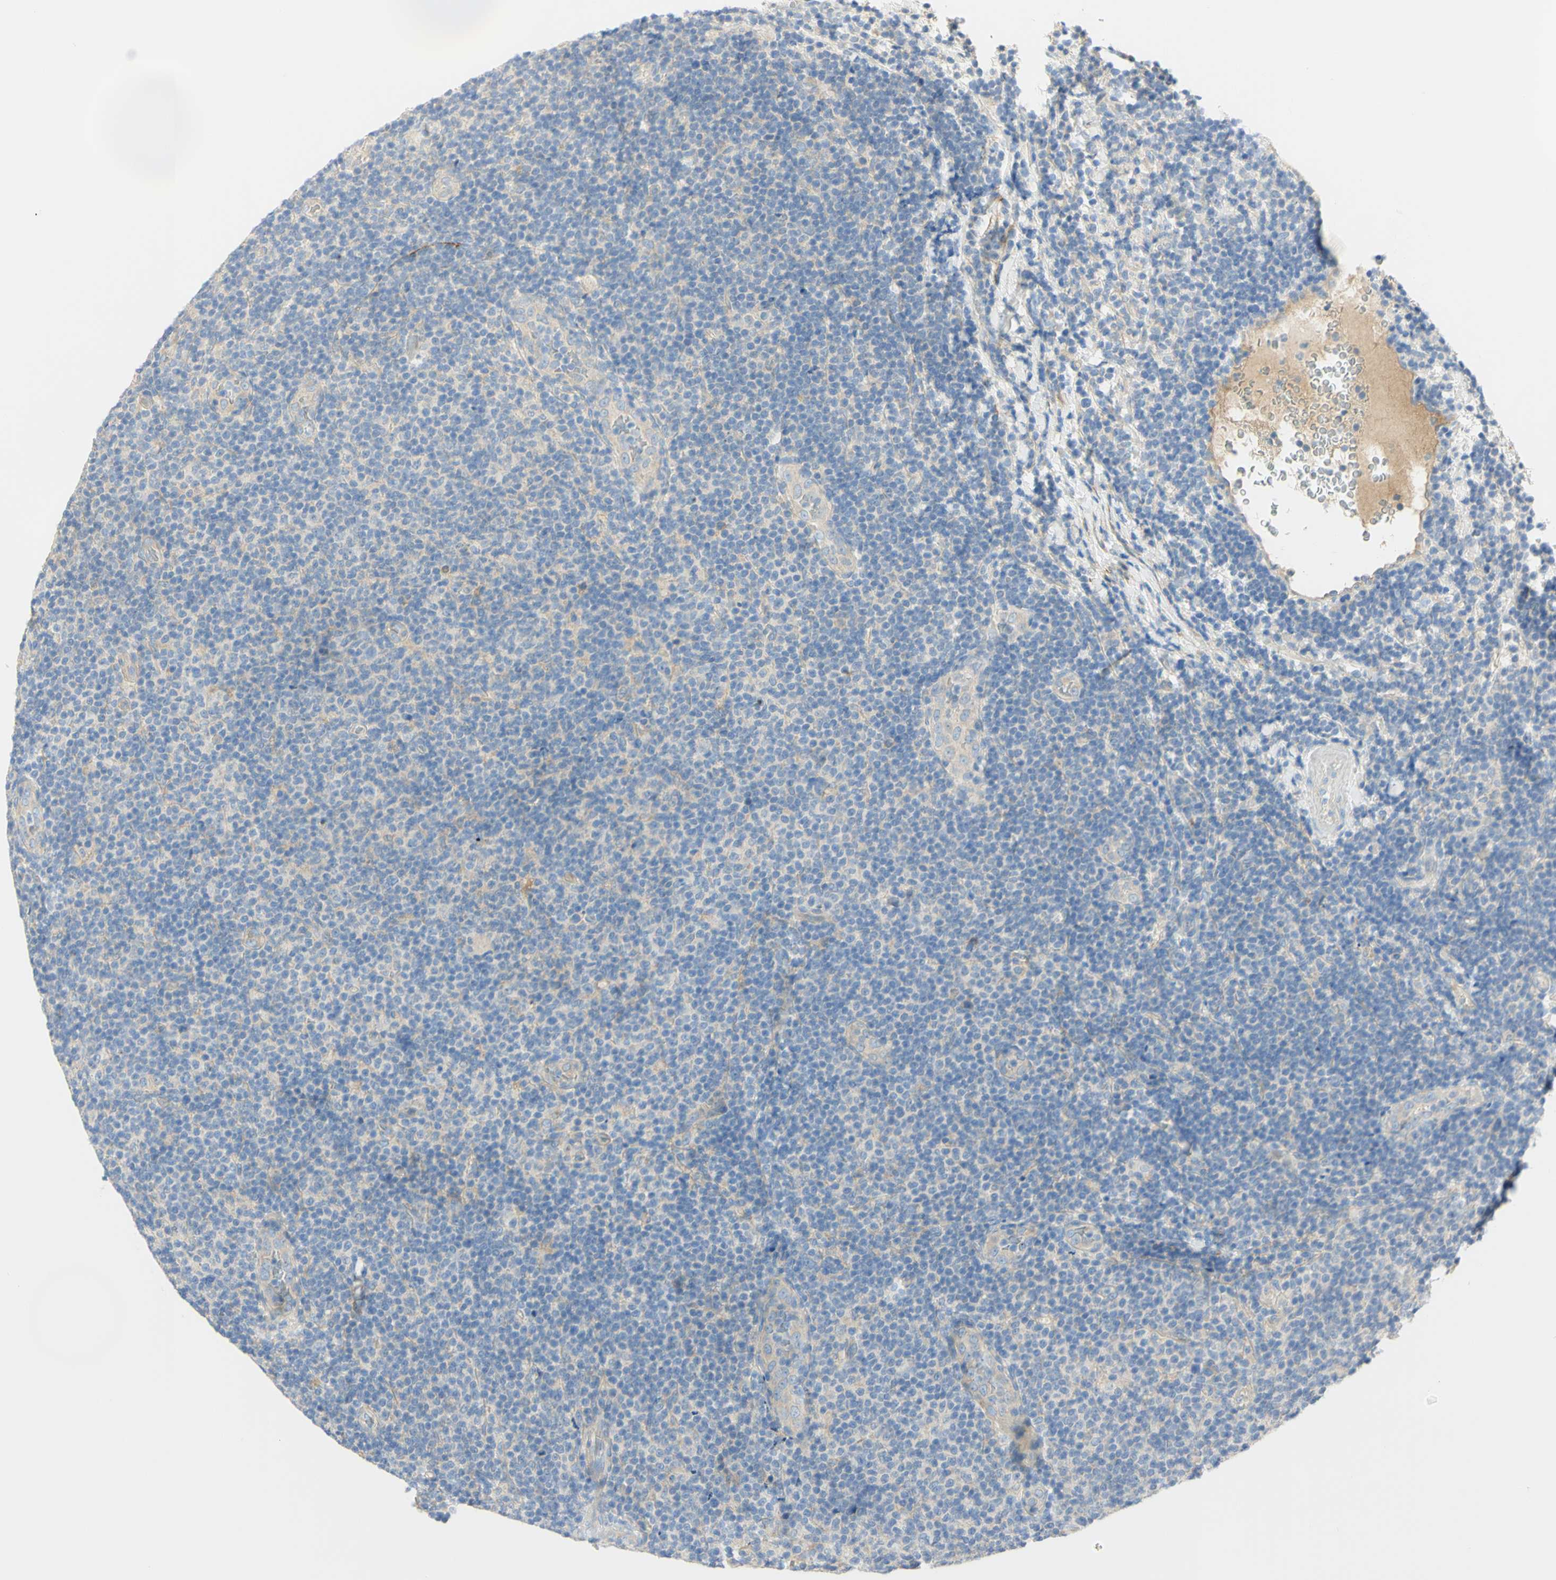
{"staining": {"intensity": "negative", "quantity": "none", "location": "none"}, "tissue": "lymphoma", "cell_type": "Tumor cells", "image_type": "cancer", "snomed": [{"axis": "morphology", "description": "Malignant lymphoma, non-Hodgkin's type, Low grade"}, {"axis": "topography", "description": "Lymph node"}], "caption": "Lymphoma was stained to show a protein in brown. There is no significant expression in tumor cells.", "gene": "GCNT3", "patient": {"sex": "male", "age": 83}}